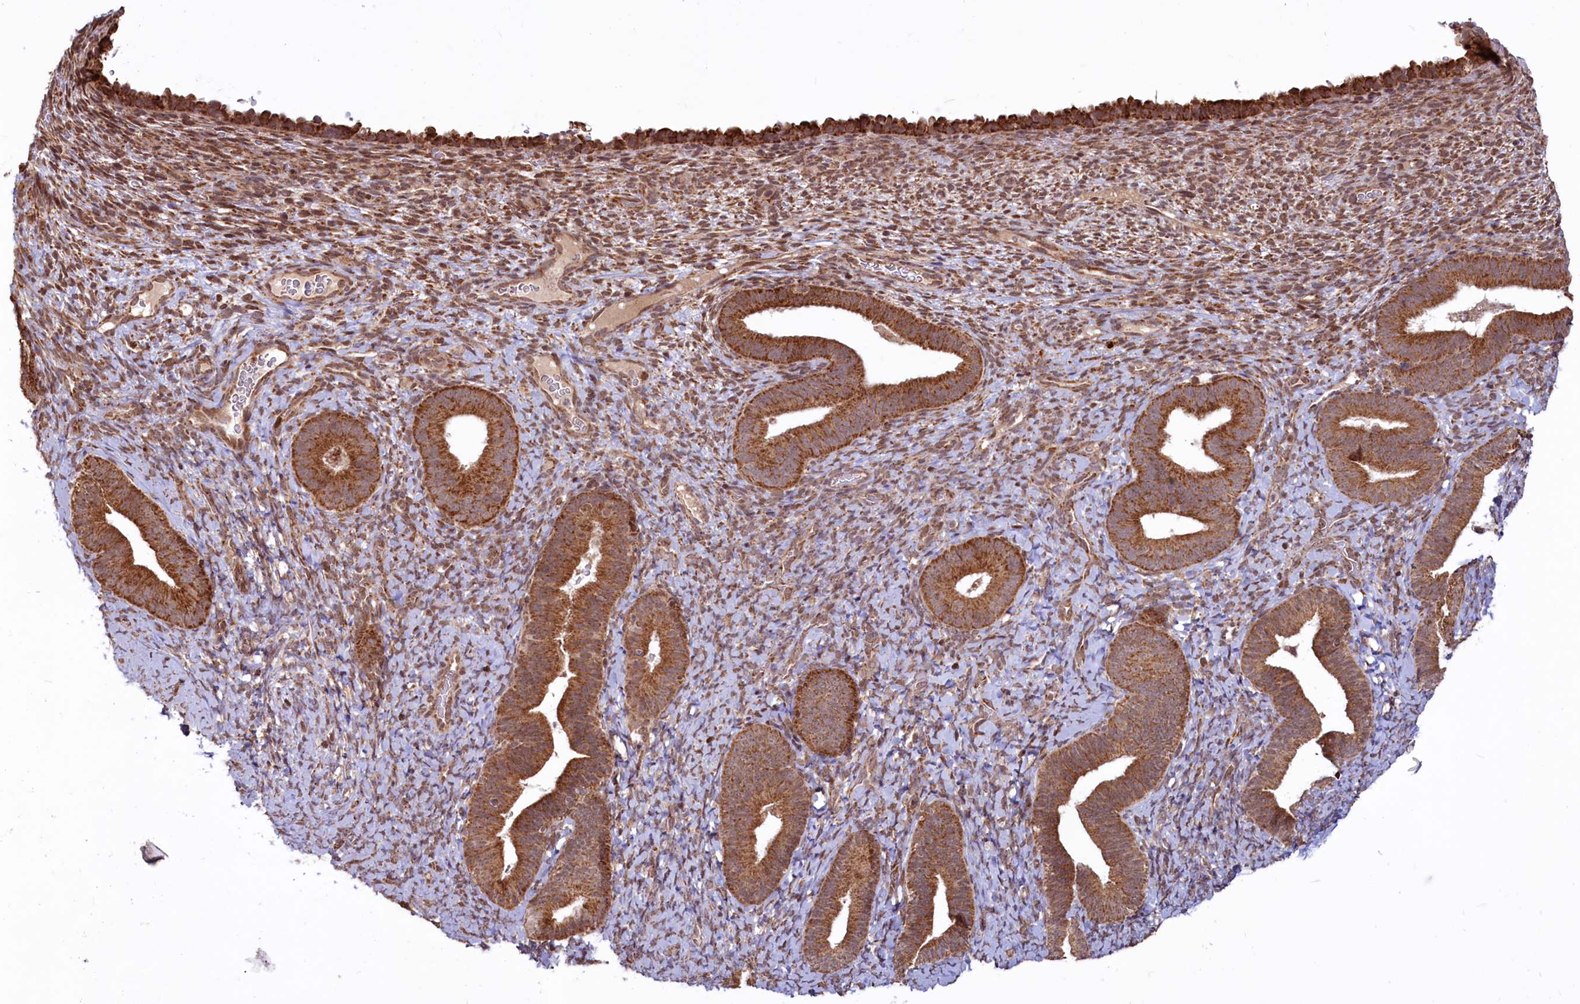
{"staining": {"intensity": "moderate", "quantity": "25%-75%", "location": "cytoplasmic/membranous,nuclear"}, "tissue": "endometrium", "cell_type": "Cells in endometrial stroma", "image_type": "normal", "snomed": [{"axis": "morphology", "description": "Normal tissue, NOS"}, {"axis": "topography", "description": "Endometrium"}], "caption": "Protein staining reveals moderate cytoplasmic/membranous,nuclear positivity in approximately 25%-75% of cells in endometrial stroma in unremarkable endometrium.", "gene": "PHC3", "patient": {"sex": "female", "age": 65}}